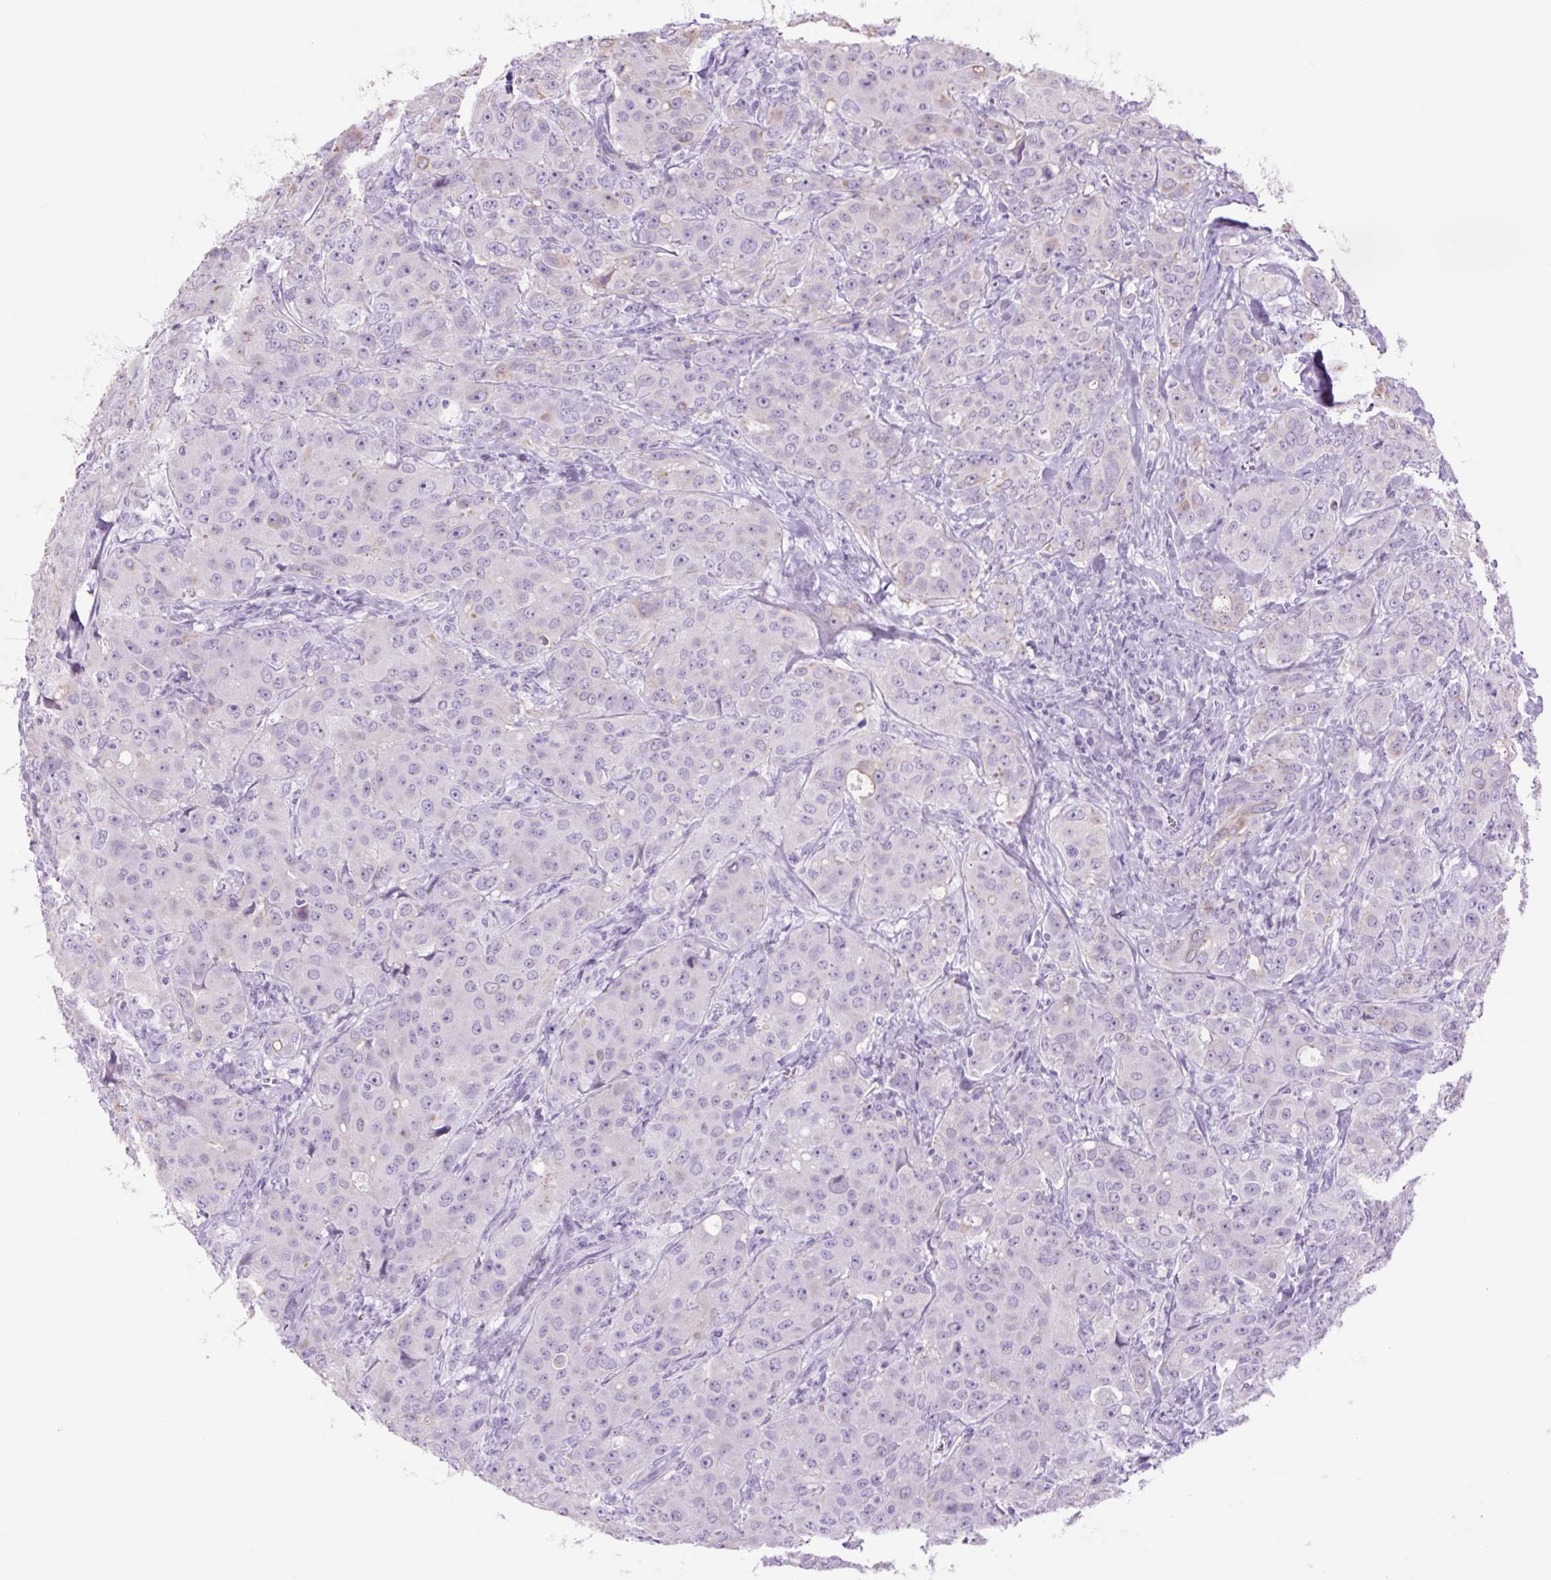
{"staining": {"intensity": "negative", "quantity": "none", "location": "none"}, "tissue": "breast cancer", "cell_type": "Tumor cells", "image_type": "cancer", "snomed": [{"axis": "morphology", "description": "Duct carcinoma"}, {"axis": "topography", "description": "Breast"}], "caption": "Histopathology image shows no protein expression in tumor cells of breast cancer tissue.", "gene": "TFF2", "patient": {"sex": "female", "age": 43}}